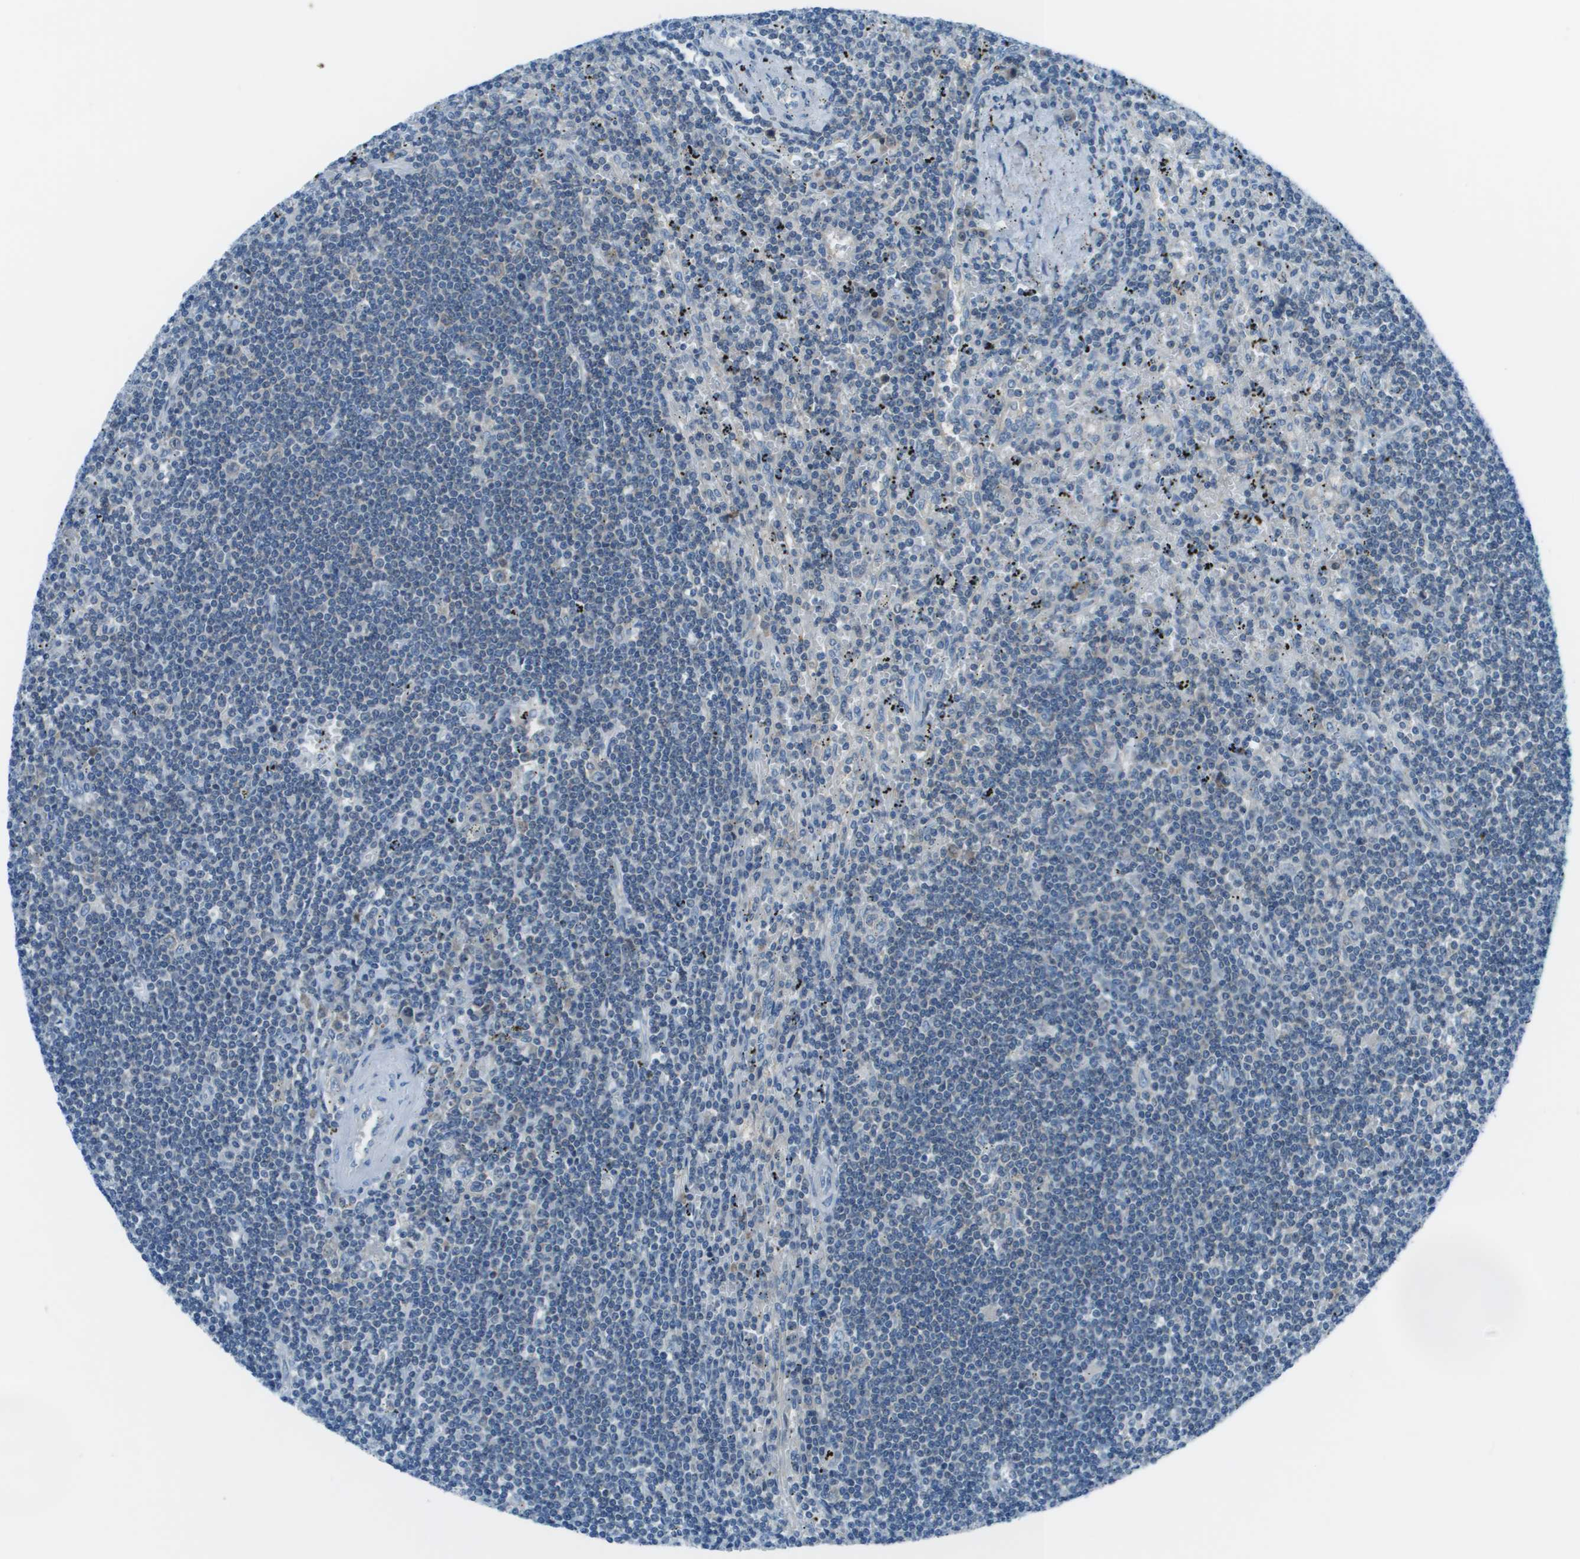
{"staining": {"intensity": "negative", "quantity": "none", "location": "none"}, "tissue": "lymphoma", "cell_type": "Tumor cells", "image_type": "cancer", "snomed": [{"axis": "morphology", "description": "Malignant lymphoma, non-Hodgkin's type, Low grade"}, {"axis": "topography", "description": "Spleen"}], "caption": "Immunohistochemistry (IHC) image of neoplastic tissue: human lymphoma stained with DAB shows no significant protein expression in tumor cells. The staining is performed using DAB (3,3'-diaminobenzidine) brown chromogen with nuclei counter-stained in using hematoxylin.", "gene": "STIP1", "patient": {"sex": "male", "age": 76}}